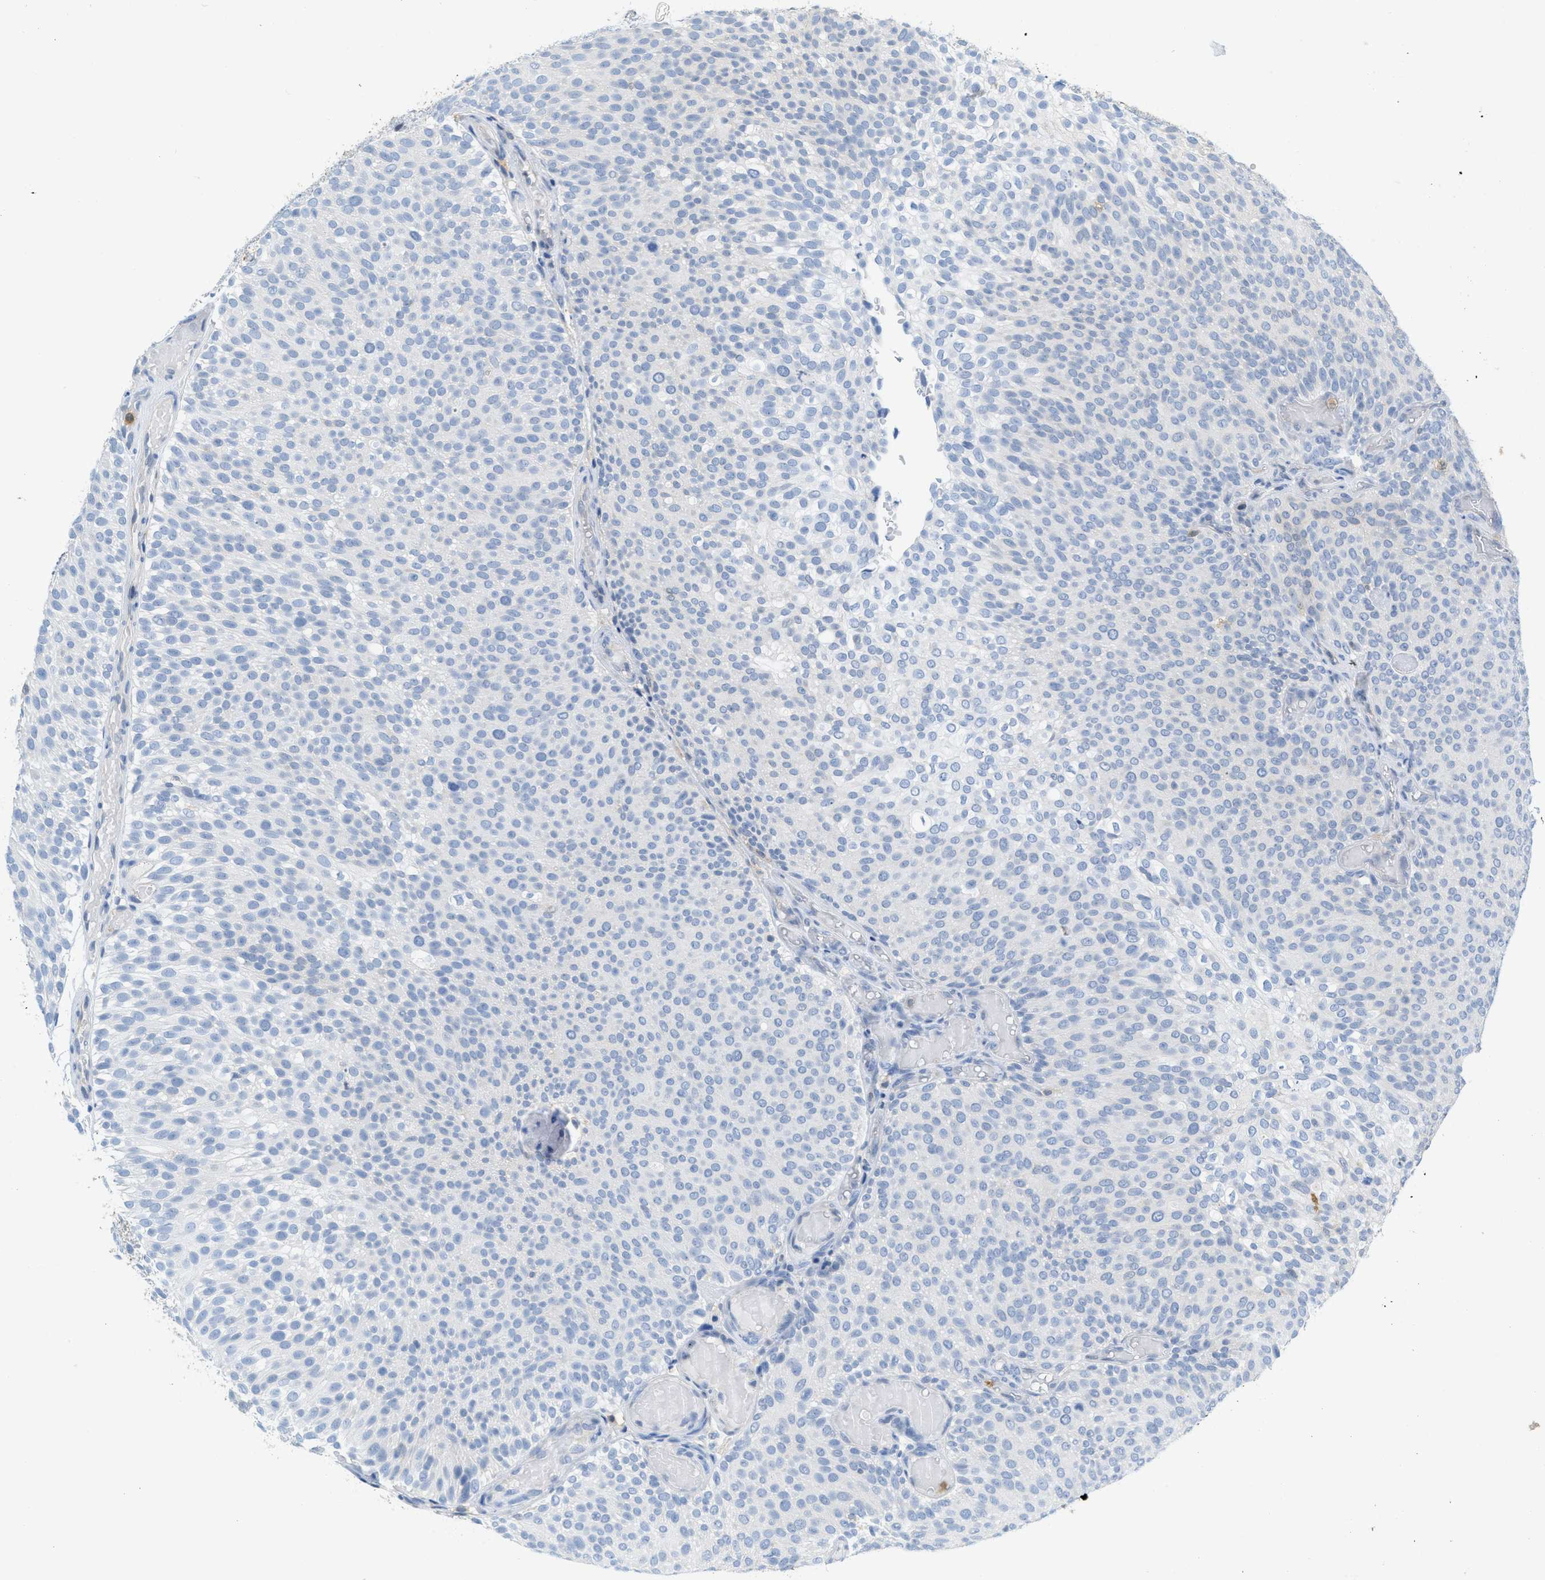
{"staining": {"intensity": "negative", "quantity": "none", "location": "none"}, "tissue": "urothelial cancer", "cell_type": "Tumor cells", "image_type": "cancer", "snomed": [{"axis": "morphology", "description": "Urothelial carcinoma, Low grade"}, {"axis": "topography", "description": "Urinary bladder"}], "caption": "The immunohistochemistry (IHC) micrograph has no significant expression in tumor cells of low-grade urothelial carcinoma tissue.", "gene": "SERPINB1", "patient": {"sex": "male", "age": 78}}